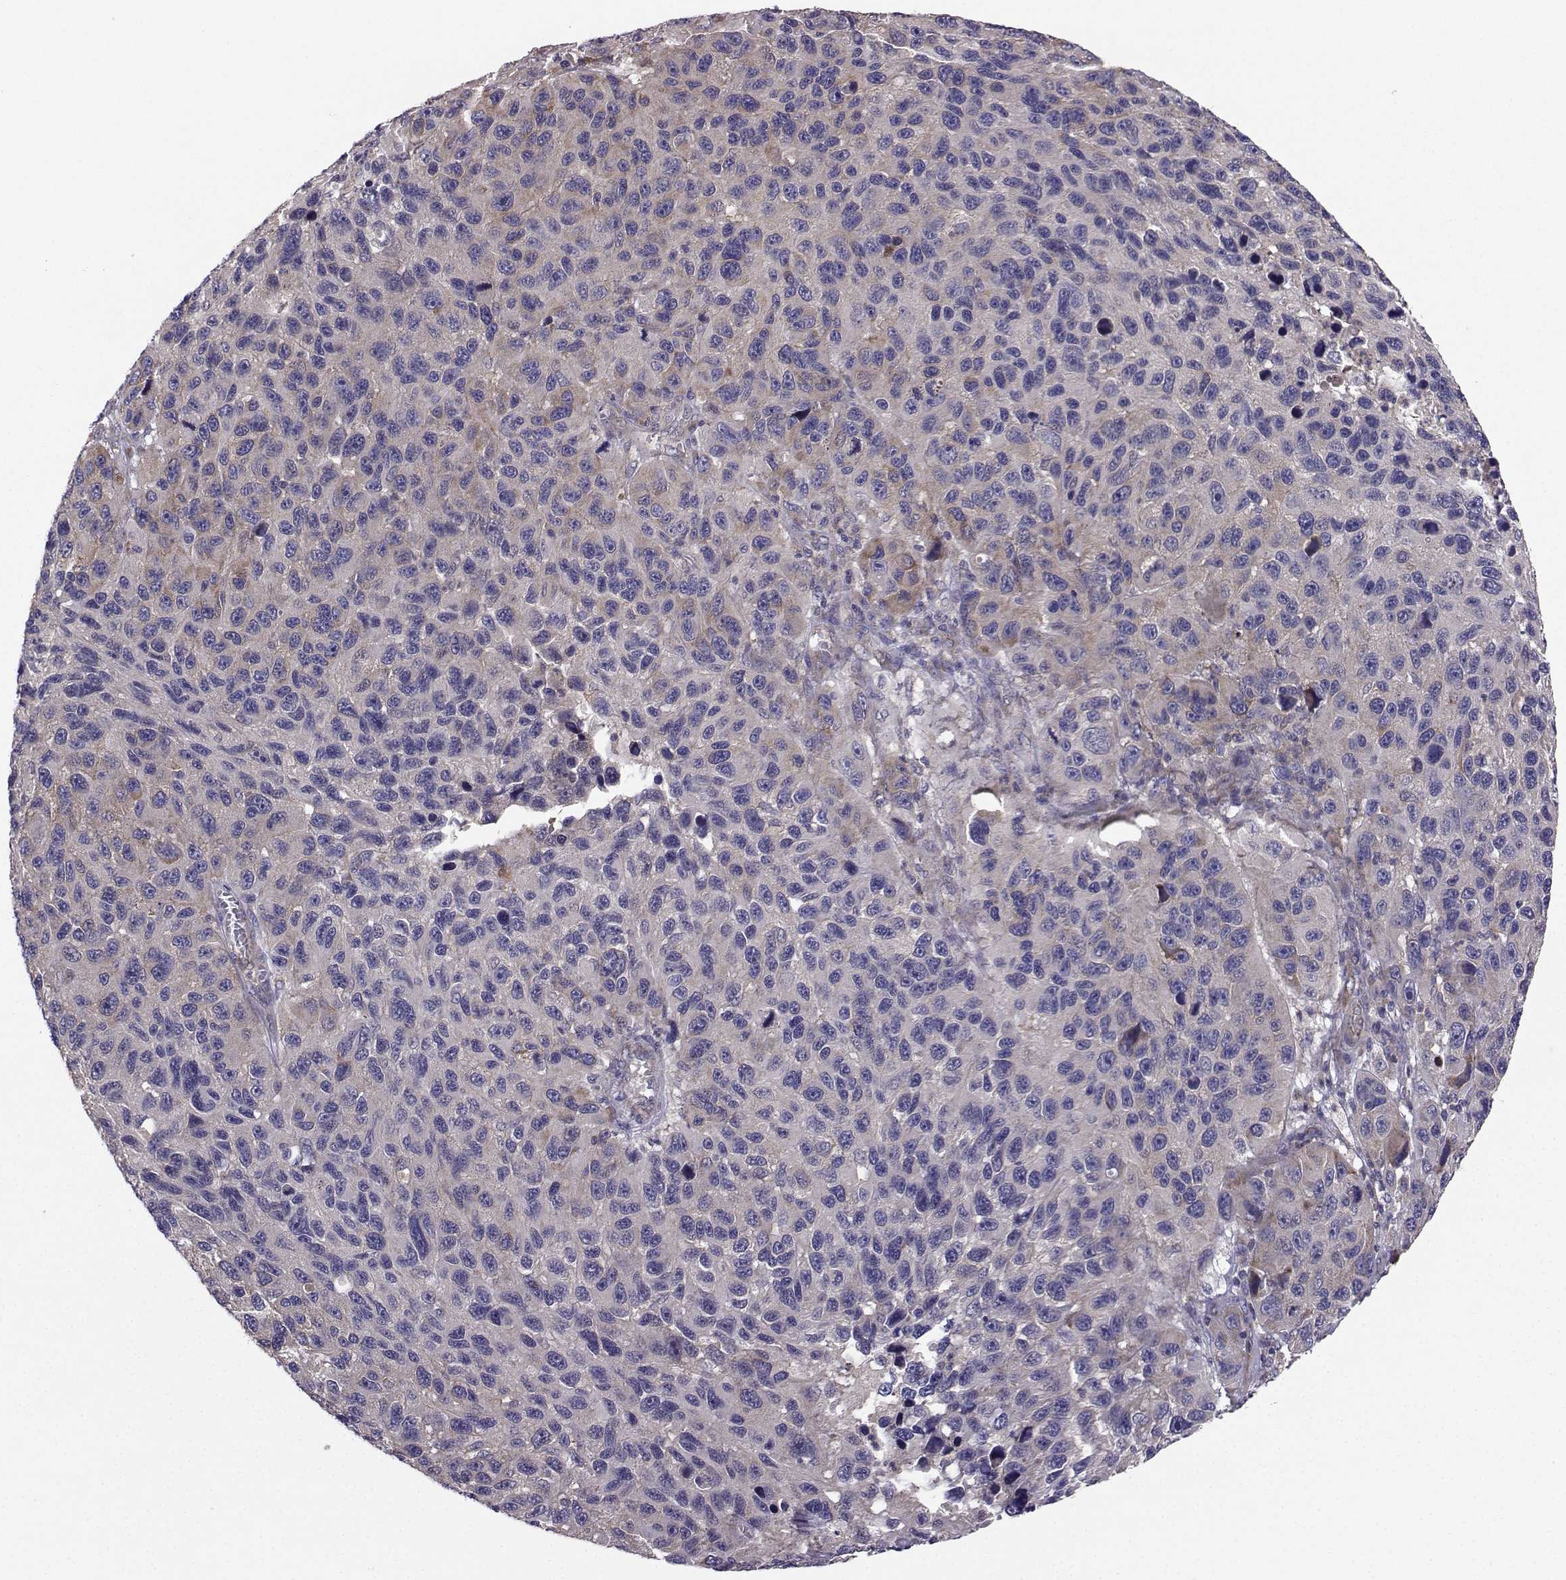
{"staining": {"intensity": "negative", "quantity": "none", "location": "none"}, "tissue": "melanoma", "cell_type": "Tumor cells", "image_type": "cancer", "snomed": [{"axis": "morphology", "description": "Malignant melanoma, NOS"}, {"axis": "topography", "description": "Skin"}], "caption": "Immunohistochemistry (IHC) micrograph of neoplastic tissue: human malignant melanoma stained with DAB demonstrates no significant protein positivity in tumor cells.", "gene": "STXBP5", "patient": {"sex": "male", "age": 53}}